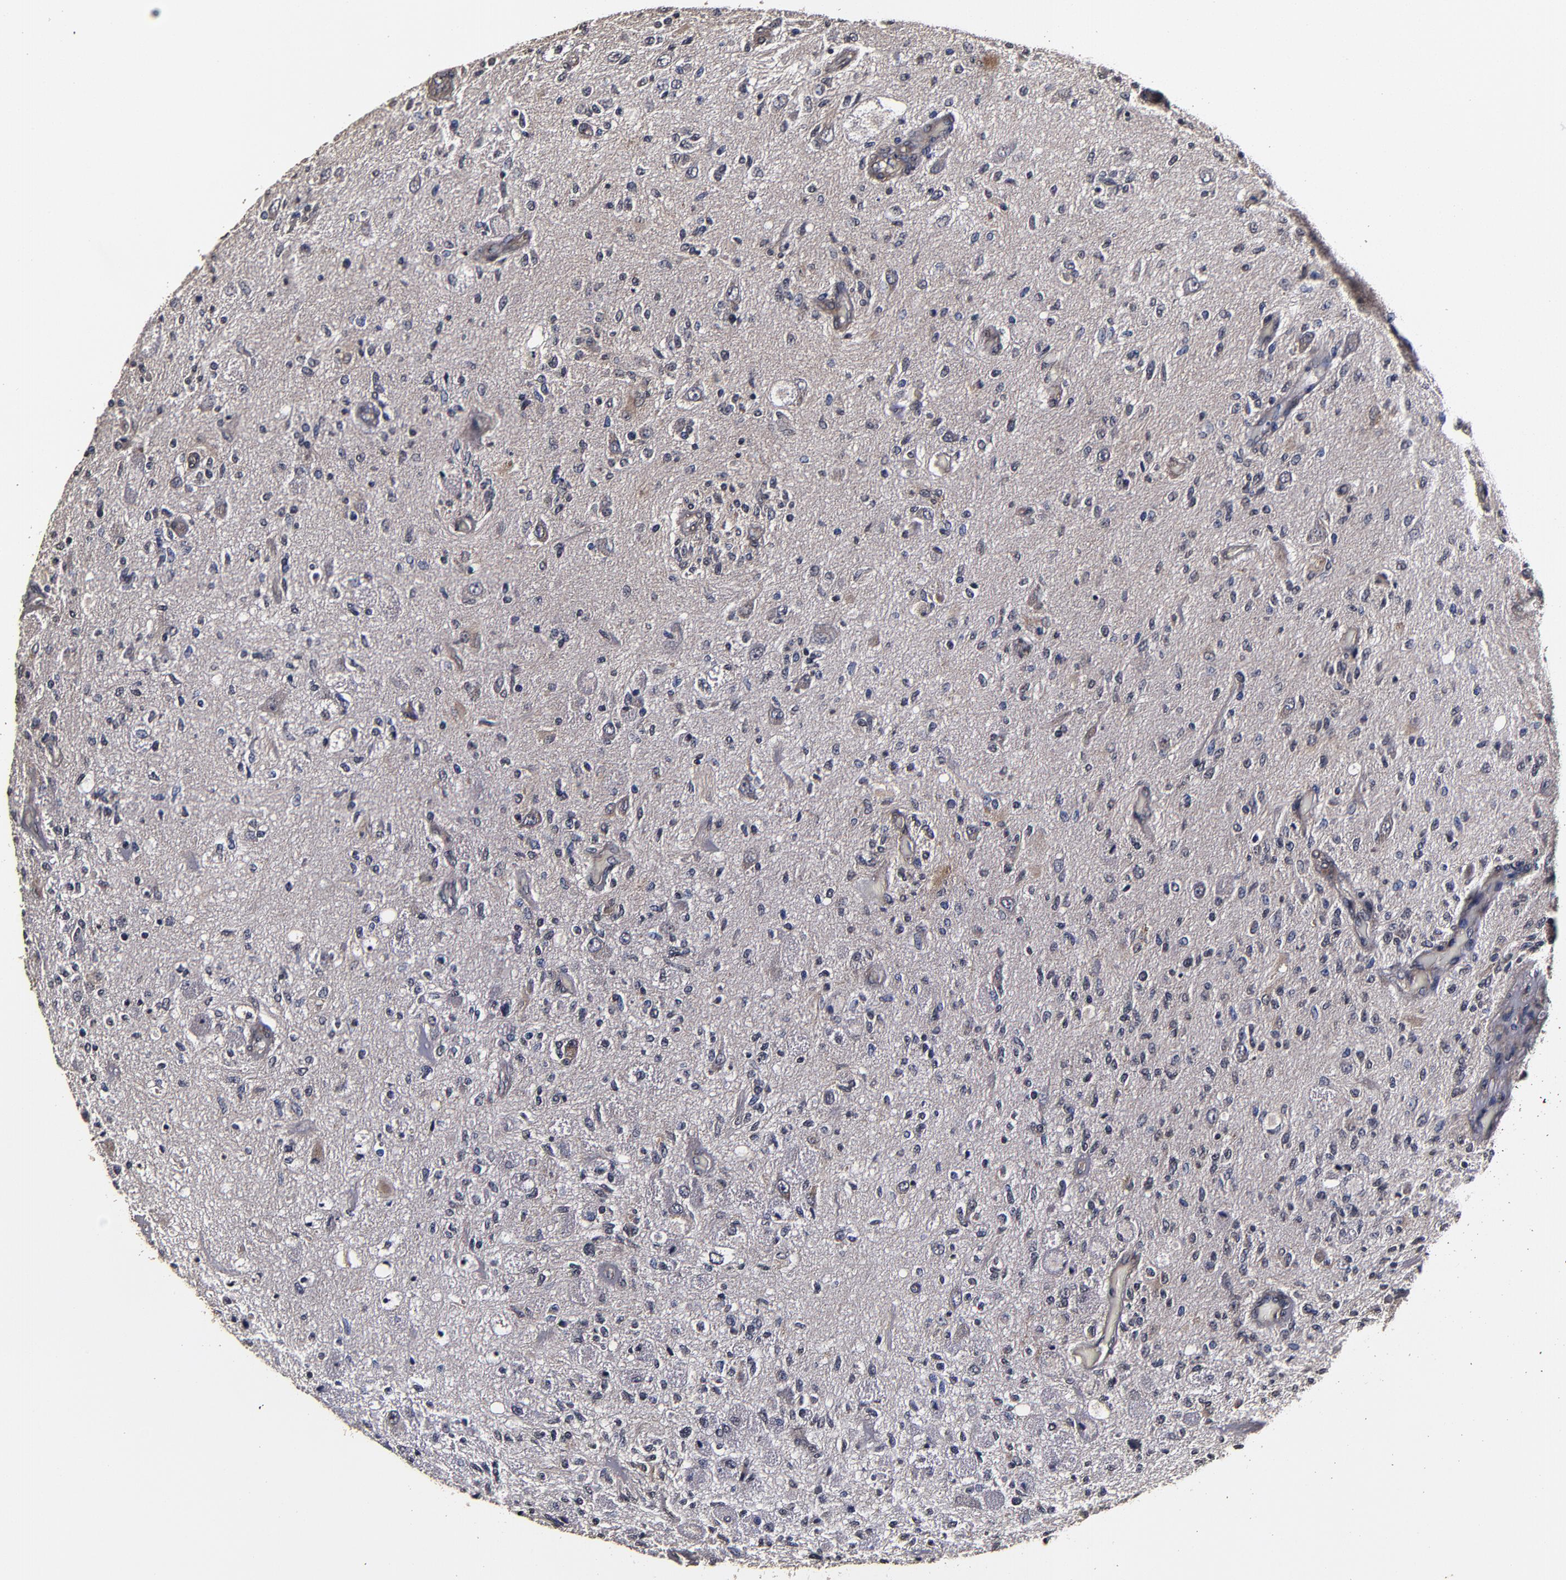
{"staining": {"intensity": "weak", "quantity": "<25%", "location": "cytoplasmic/membranous"}, "tissue": "glioma", "cell_type": "Tumor cells", "image_type": "cancer", "snomed": [{"axis": "morphology", "description": "Normal tissue, NOS"}, {"axis": "morphology", "description": "Glioma, malignant, High grade"}, {"axis": "topography", "description": "Cerebral cortex"}], "caption": "A high-resolution image shows immunohistochemistry staining of malignant glioma (high-grade), which demonstrates no significant staining in tumor cells. The staining is performed using DAB brown chromogen with nuclei counter-stained in using hematoxylin.", "gene": "MMP15", "patient": {"sex": "male", "age": 77}}